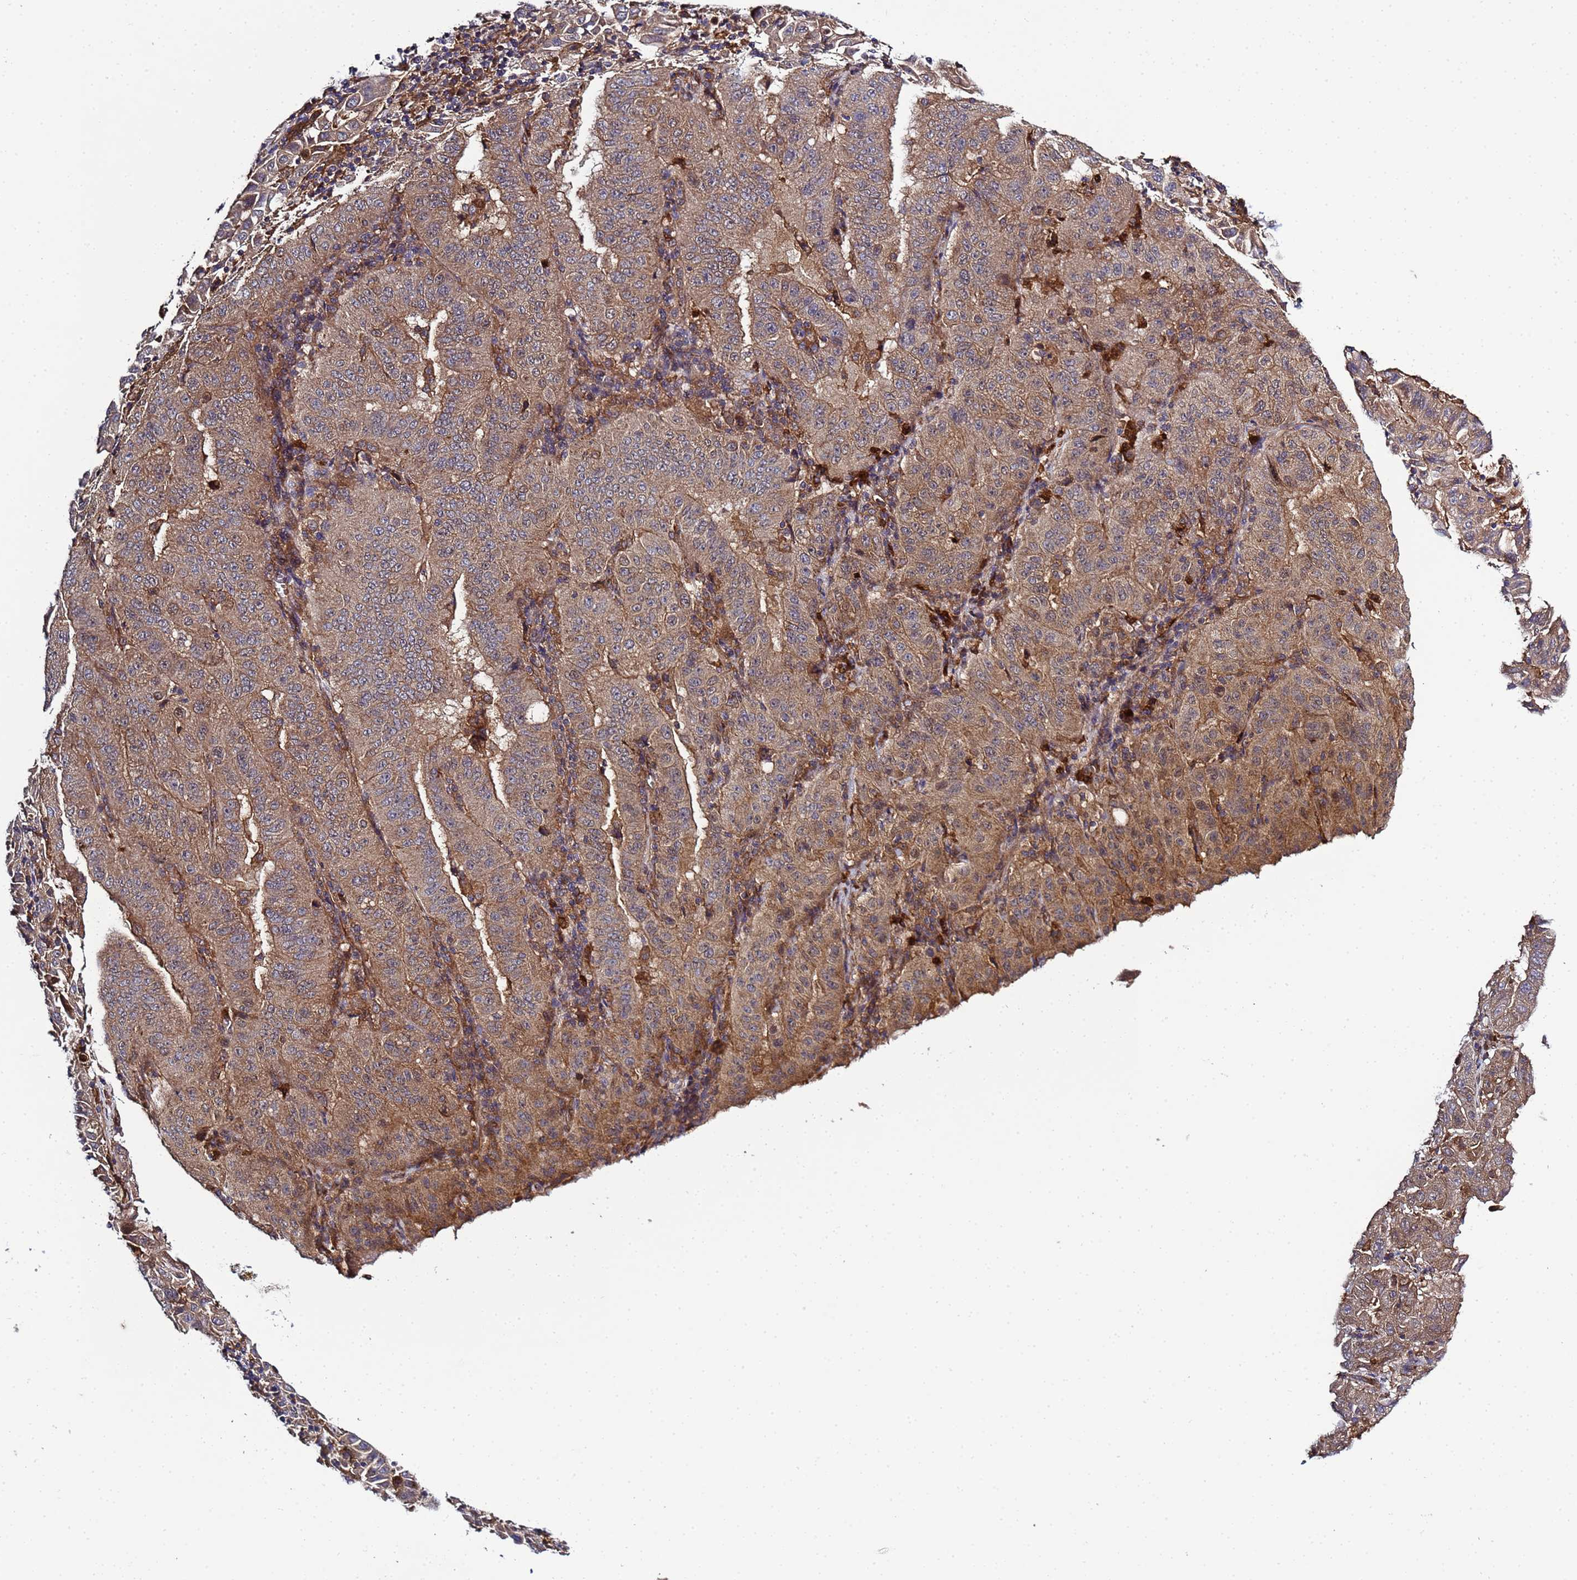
{"staining": {"intensity": "moderate", "quantity": ">75%", "location": "cytoplasmic/membranous"}, "tissue": "pancreatic cancer", "cell_type": "Tumor cells", "image_type": "cancer", "snomed": [{"axis": "morphology", "description": "Adenocarcinoma, NOS"}, {"axis": "topography", "description": "Pancreas"}], "caption": "Pancreatic cancer stained with a brown dye reveals moderate cytoplasmic/membranous positive staining in about >75% of tumor cells.", "gene": "C8orf34", "patient": {"sex": "male", "age": 63}}